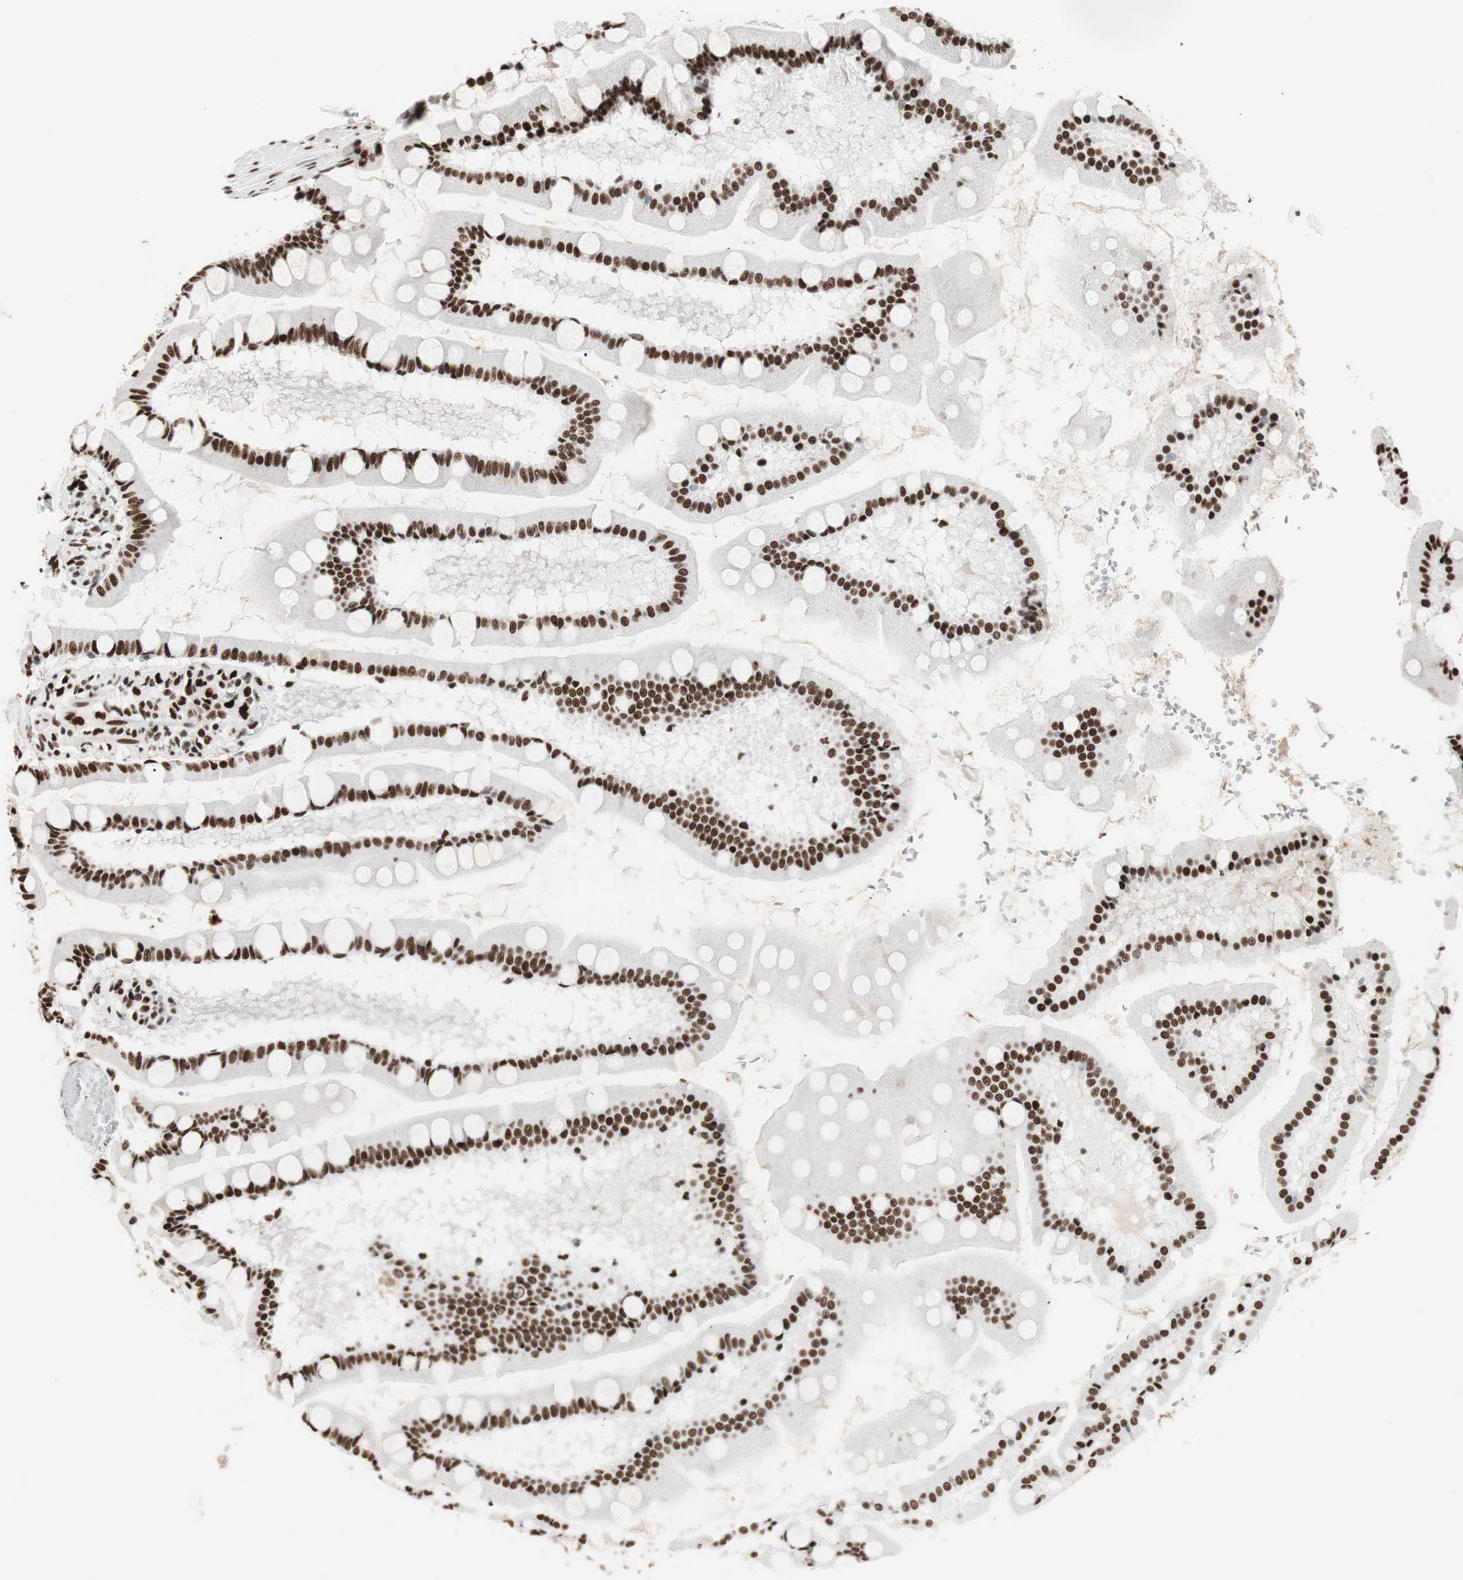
{"staining": {"intensity": "strong", "quantity": ">75%", "location": "nuclear"}, "tissue": "small intestine", "cell_type": "Glandular cells", "image_type": "normal", "snomed": [{"axis": "morphology", "description": "Normal tissue, NOS"}, {"axis": "topography", "description": "Small intestine"}], "caption": "Small intestine stained with a protein marker reveals strong staining in glandular cells.", "gene": "PSME3", "patient": {"sex": "male", "age": 41}}